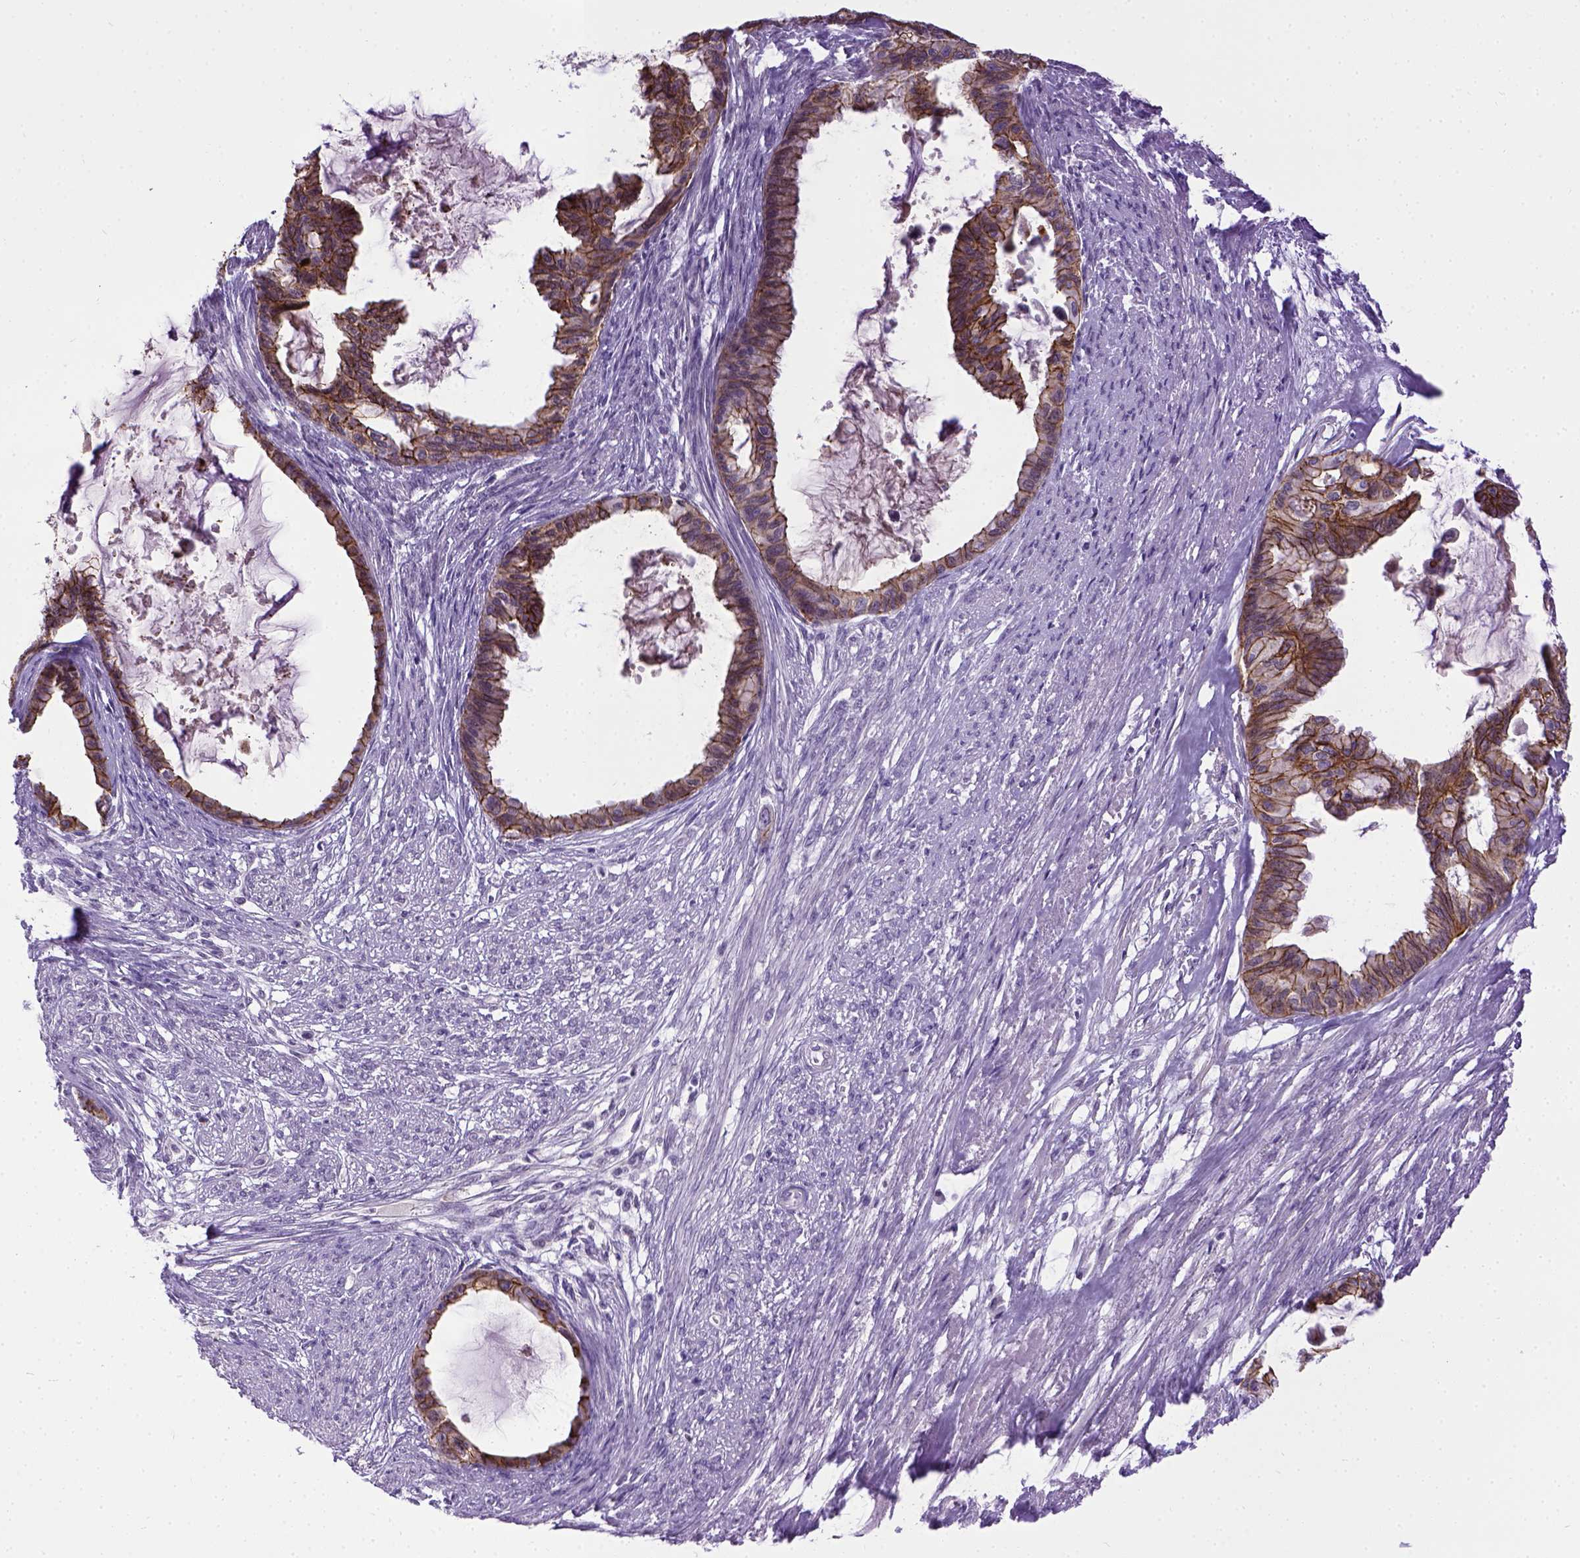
{"staining": {"intensity": "strong", "quantity": ">75%", "location": "cytoplasmic/membranous"}, "tissue": "endometrial cancer", "cell_type": "Tumor cells", "image_type": "cancer", "snomed": [{"axis": "morphology", "description": "Adenocarcinoma, NOS"}, {"axis": "topography", "description": "Endometrium"}], "caption": "This is a photomicrograph of IHC staining of adenocarcinoma (endometrial), which shows strong positivity in the cytoplasmic/membranous of tumor cells.", "gene": "CDH1", "patient": {"sex": "female", "age": 86}}